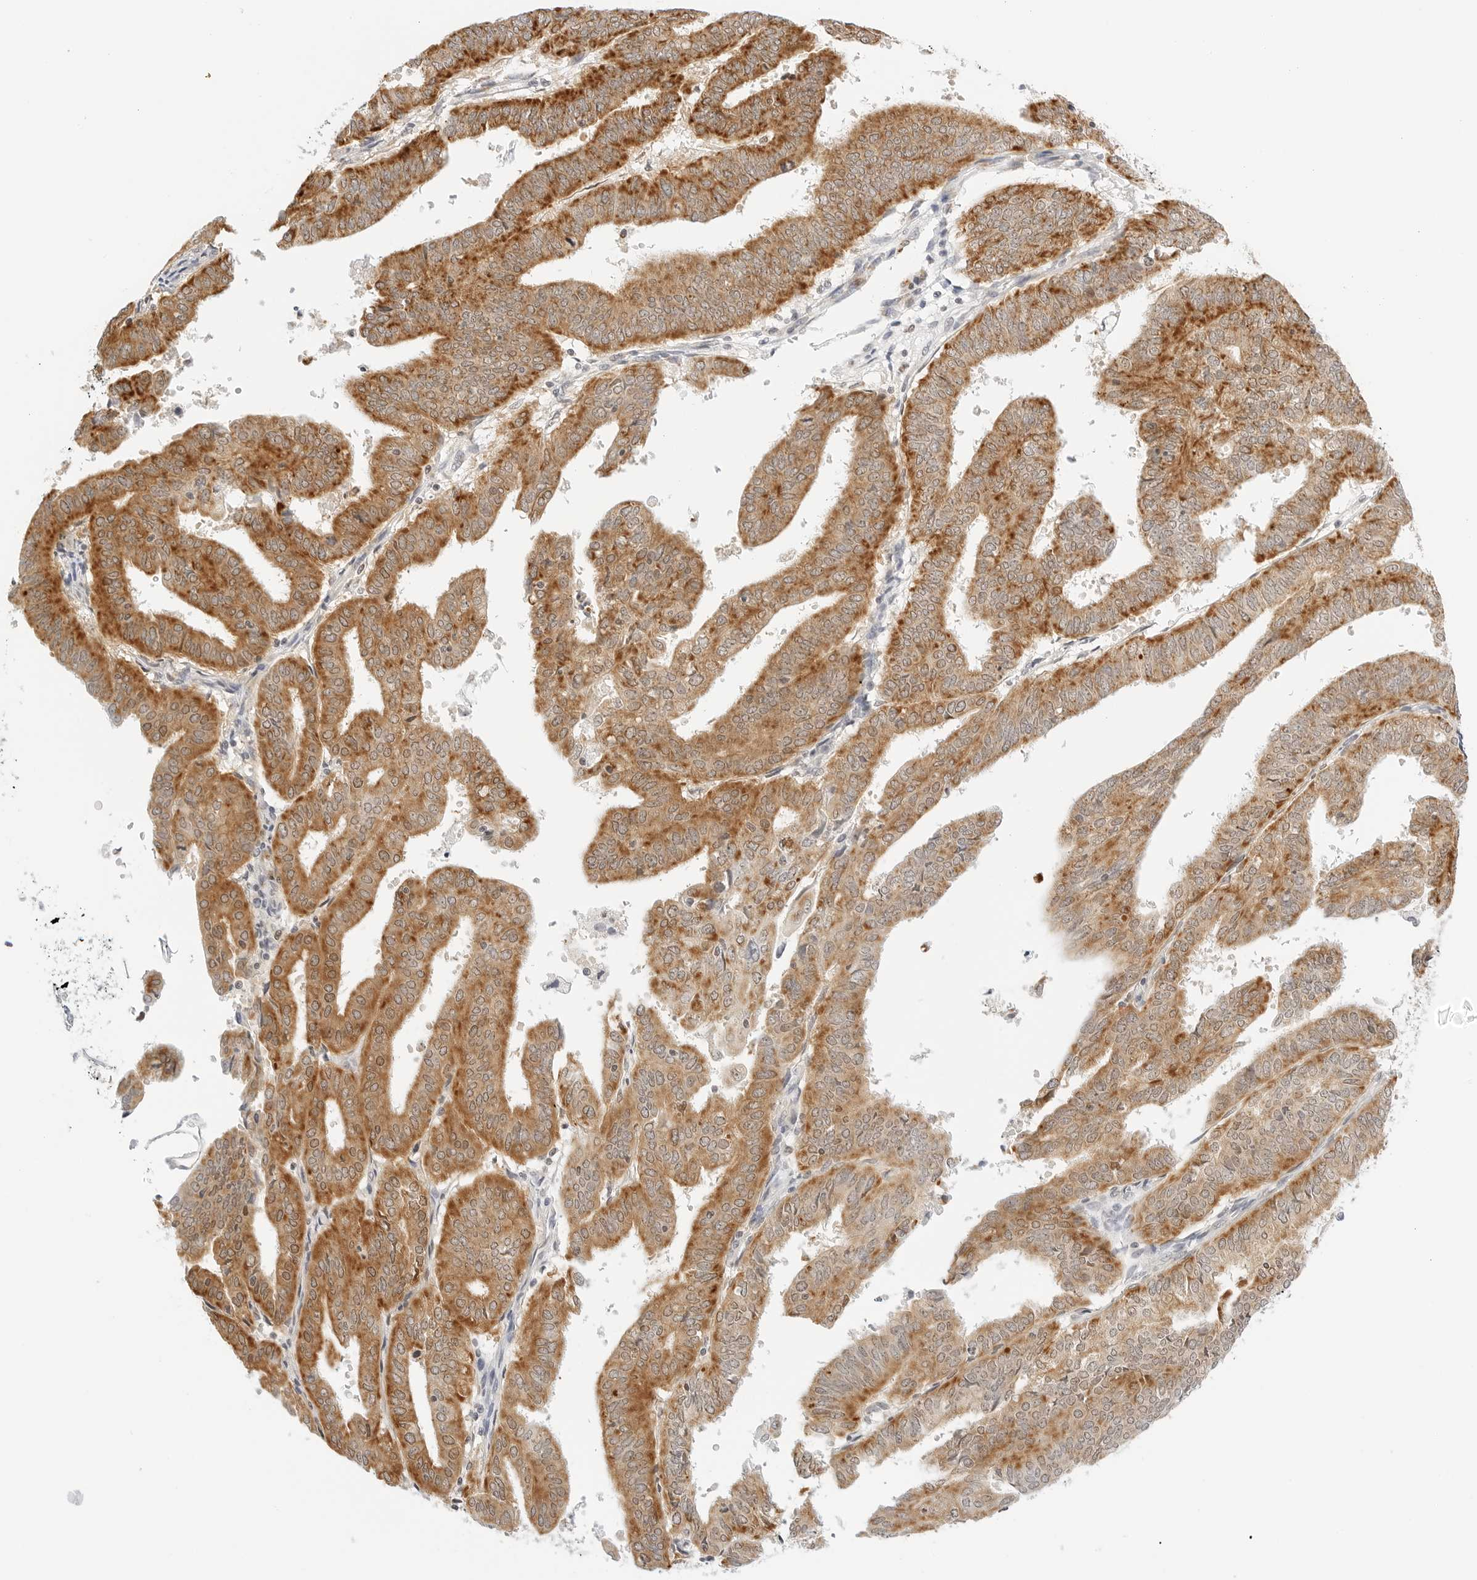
{"staining": {"intensity": "strong", "quantity": ">75%", "location": "cytoplasmic/membranous"}, "tissue": "endometrial cancer", "cell_type": "Tumor cells", "image_type": "cancer", "snomed": [{"axis": "morphology", "description": "Adenocarcinoma, NOS"}, {"axis": "topography", "description": "Uterus"}], "caption": "Approximately >75% of tumor cells in human endometrial cancer show strong cytoplasmic/membranous protein staining as visualized by brown immunohistochemical staining.", "gene": "FH", "patient": {"sex": "female", "age": 77}}